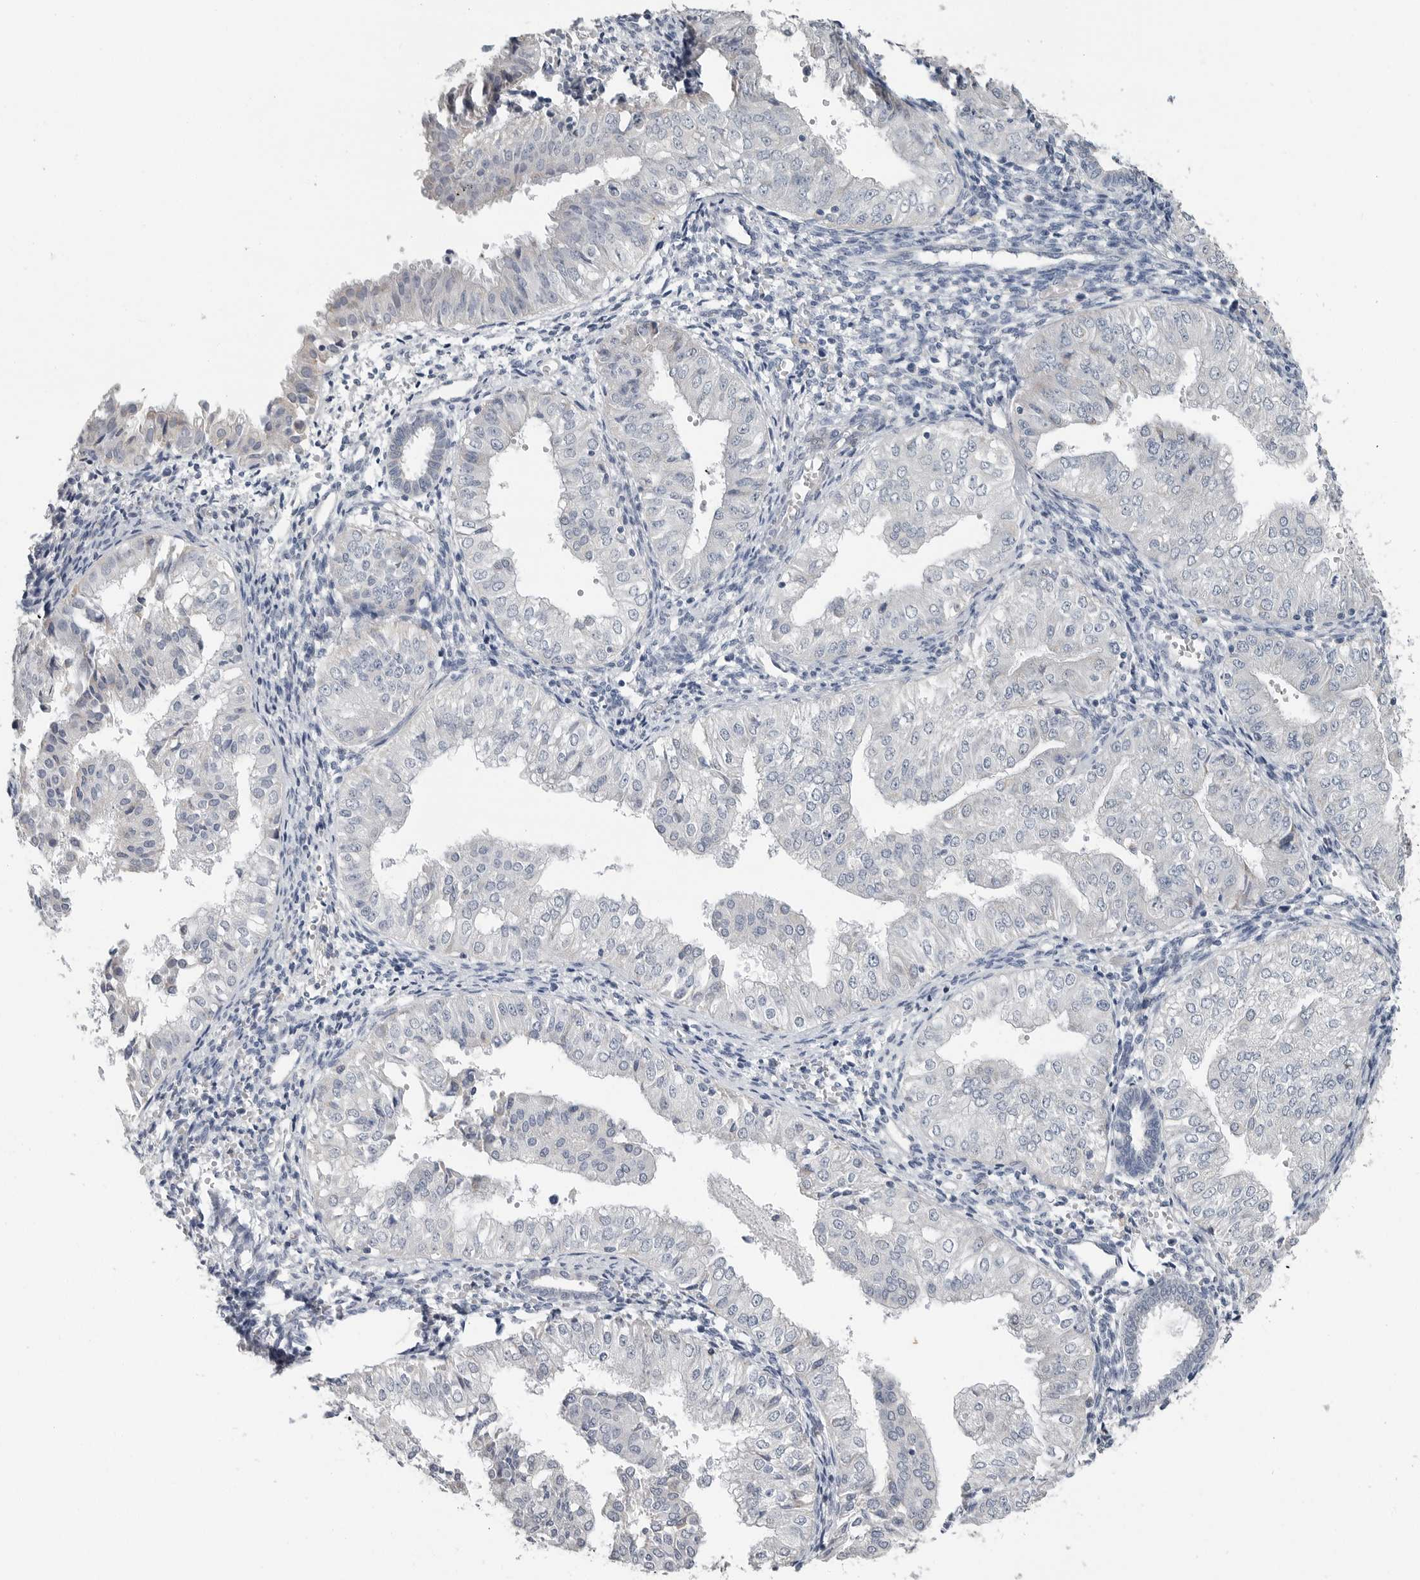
{"staining": {"intensity": "negative", "quantity": "none", "location": "none"}, "tissue": "endometrial cancer", "cell_type": "Tumor cells", "image_type": "cancer", "snomed": [{"axis": "morphology", "description": "Normal tissue, NOS"}, {"axis": "morphology", "description": "Adenocarcinoma, NOS"}, {"axis": "topography", "description": "Endometrium"}], "caption": "The histopathology image demonstrates no significant staining in tumor cells of endometrial adenocarcinoma.", "gene": "PLN", "patient": {"sex": "female", "age": 53}}